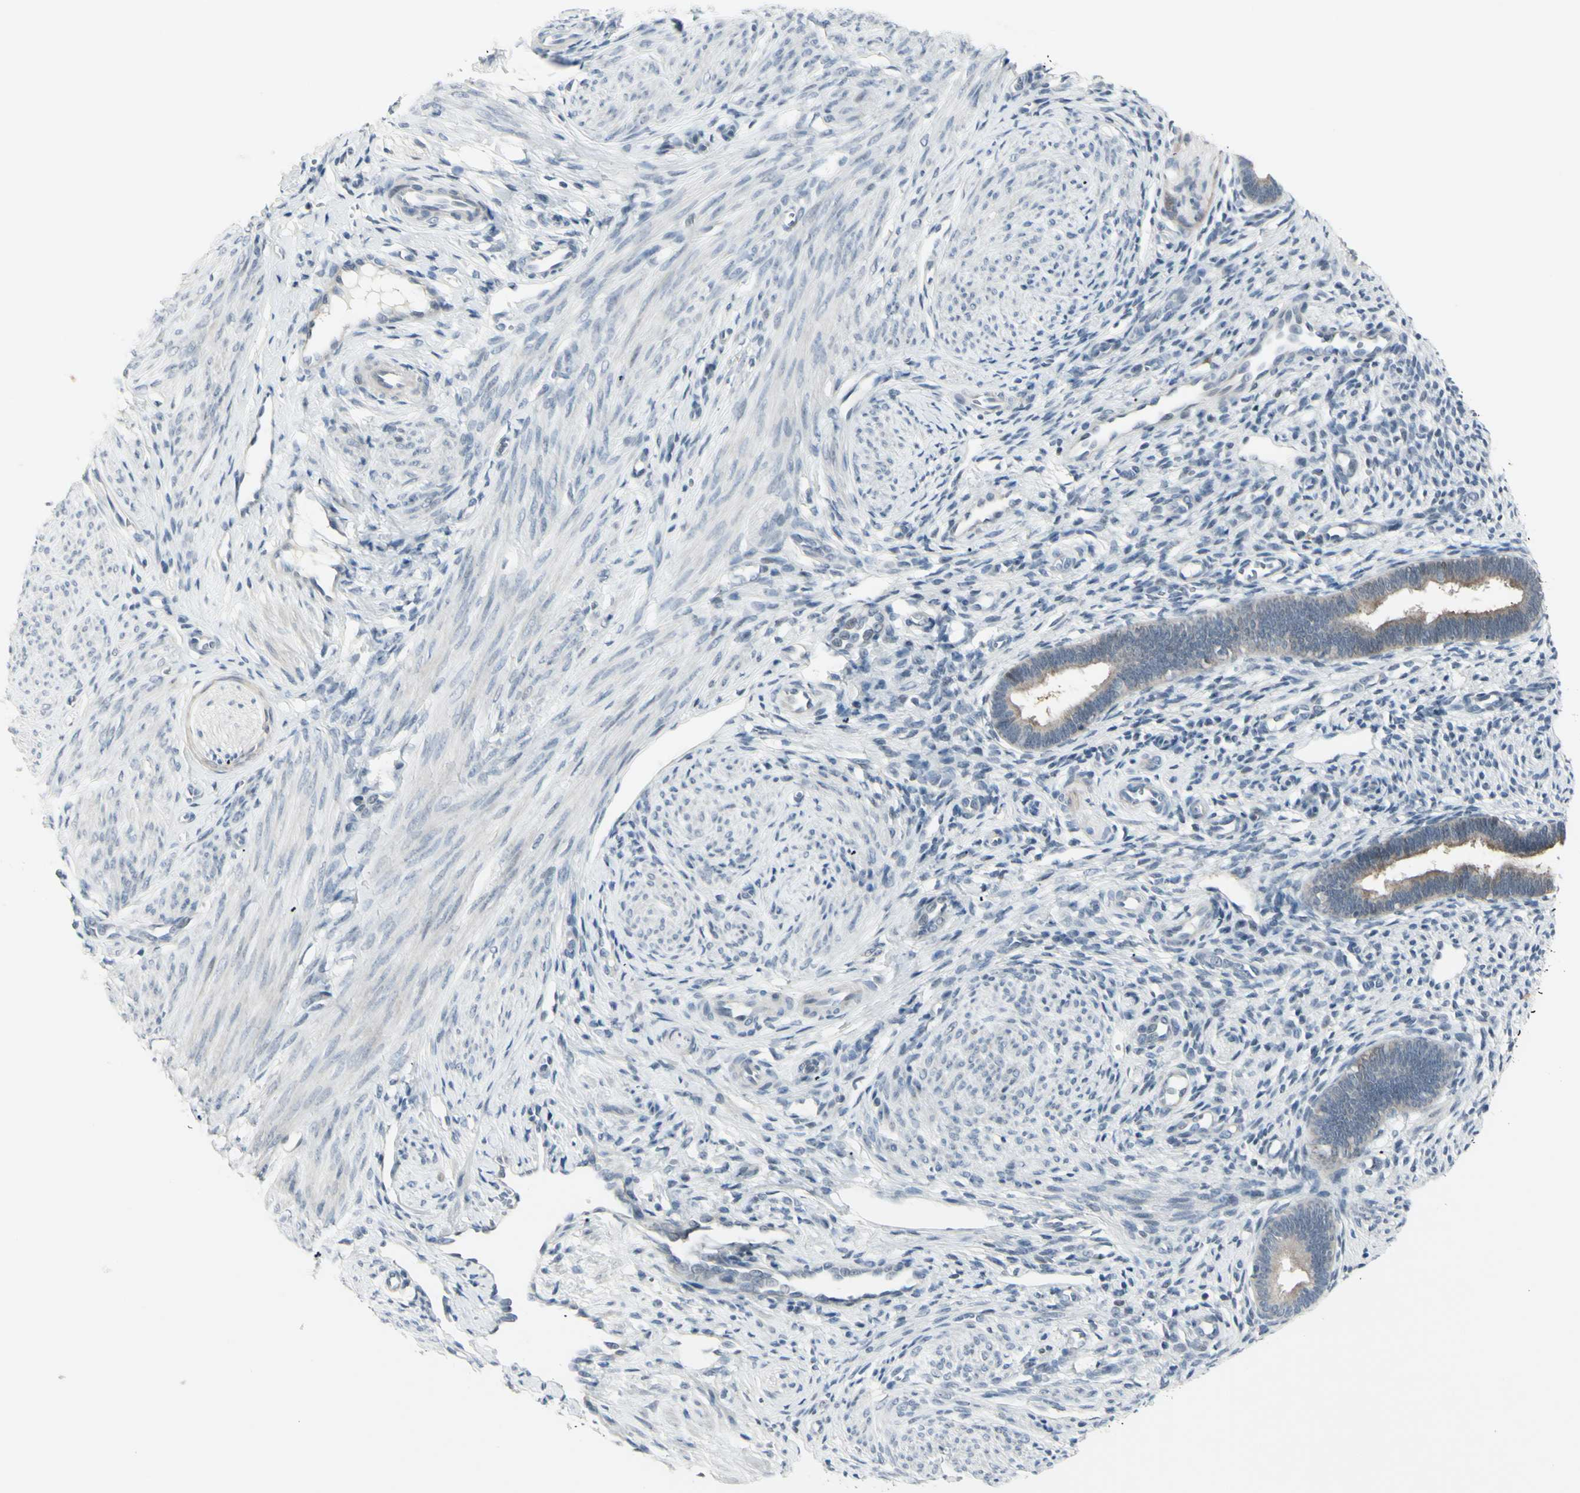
{"staining": {"intensity": "negative", "quantity": "none", "location": "none"}, "tissue": "endometrium", "cell_type": "Cells in endometrial stroma", "image_type": "normal", "snomed": [{"axis": "morphology", "description": "Normal tissue, NOS"}, {"axis": "topography", "description": "Endometrium"}], "caption": "An immunohistochemistry photomicrograph of normal endometrium is shown. There is no staining in cells in endometrial stroma of endometrium.", "gene": "ETNK1", "patient": {"sex": "female", "age": 27}}